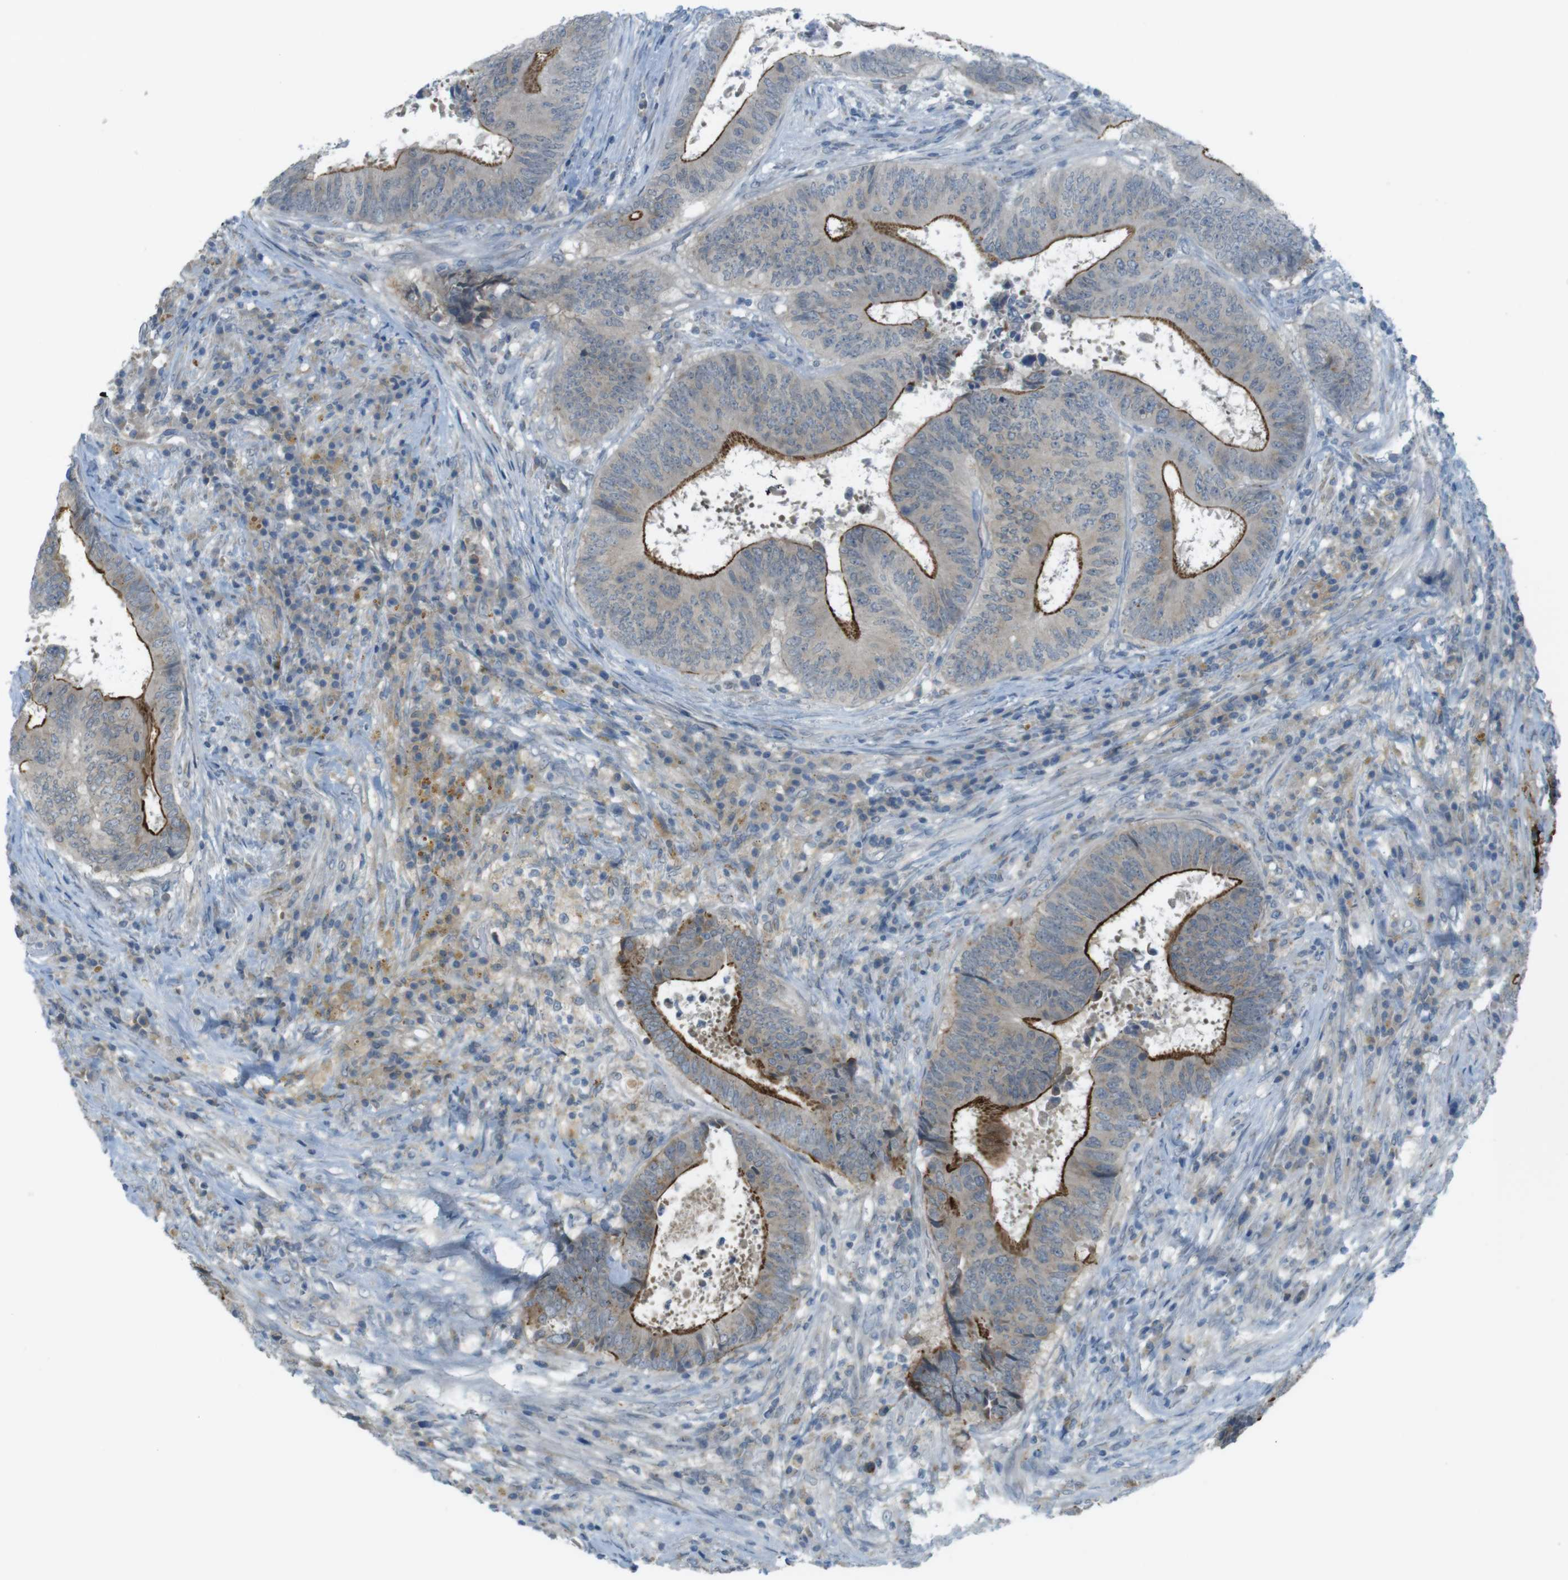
{"staining": {"intensity": "strong", "quantity": "<25%", "location": "cytoplasmic/membranous"}, "tissue": "colorectal cancer", "cell_type": "Tumor cells", "image_type": "cancer", "snomed": [{"axis": "morphology", "description": "Adenocarcinoma, NOS"}, {"axis": "topography", "description": "Rectum"}], "caption": "IHC histopathology image of neoplastic tissue: human adenocarcinoma (colorectal) stained using IHC reveals medium levels of strong protein expression localized specifically in the cytoplasmic/membranous of tumor cells, appearing as a cytoplasmic/membranous brown color.", "gene": "UGT8", "patient": {"sex": "male", "age": 72}}